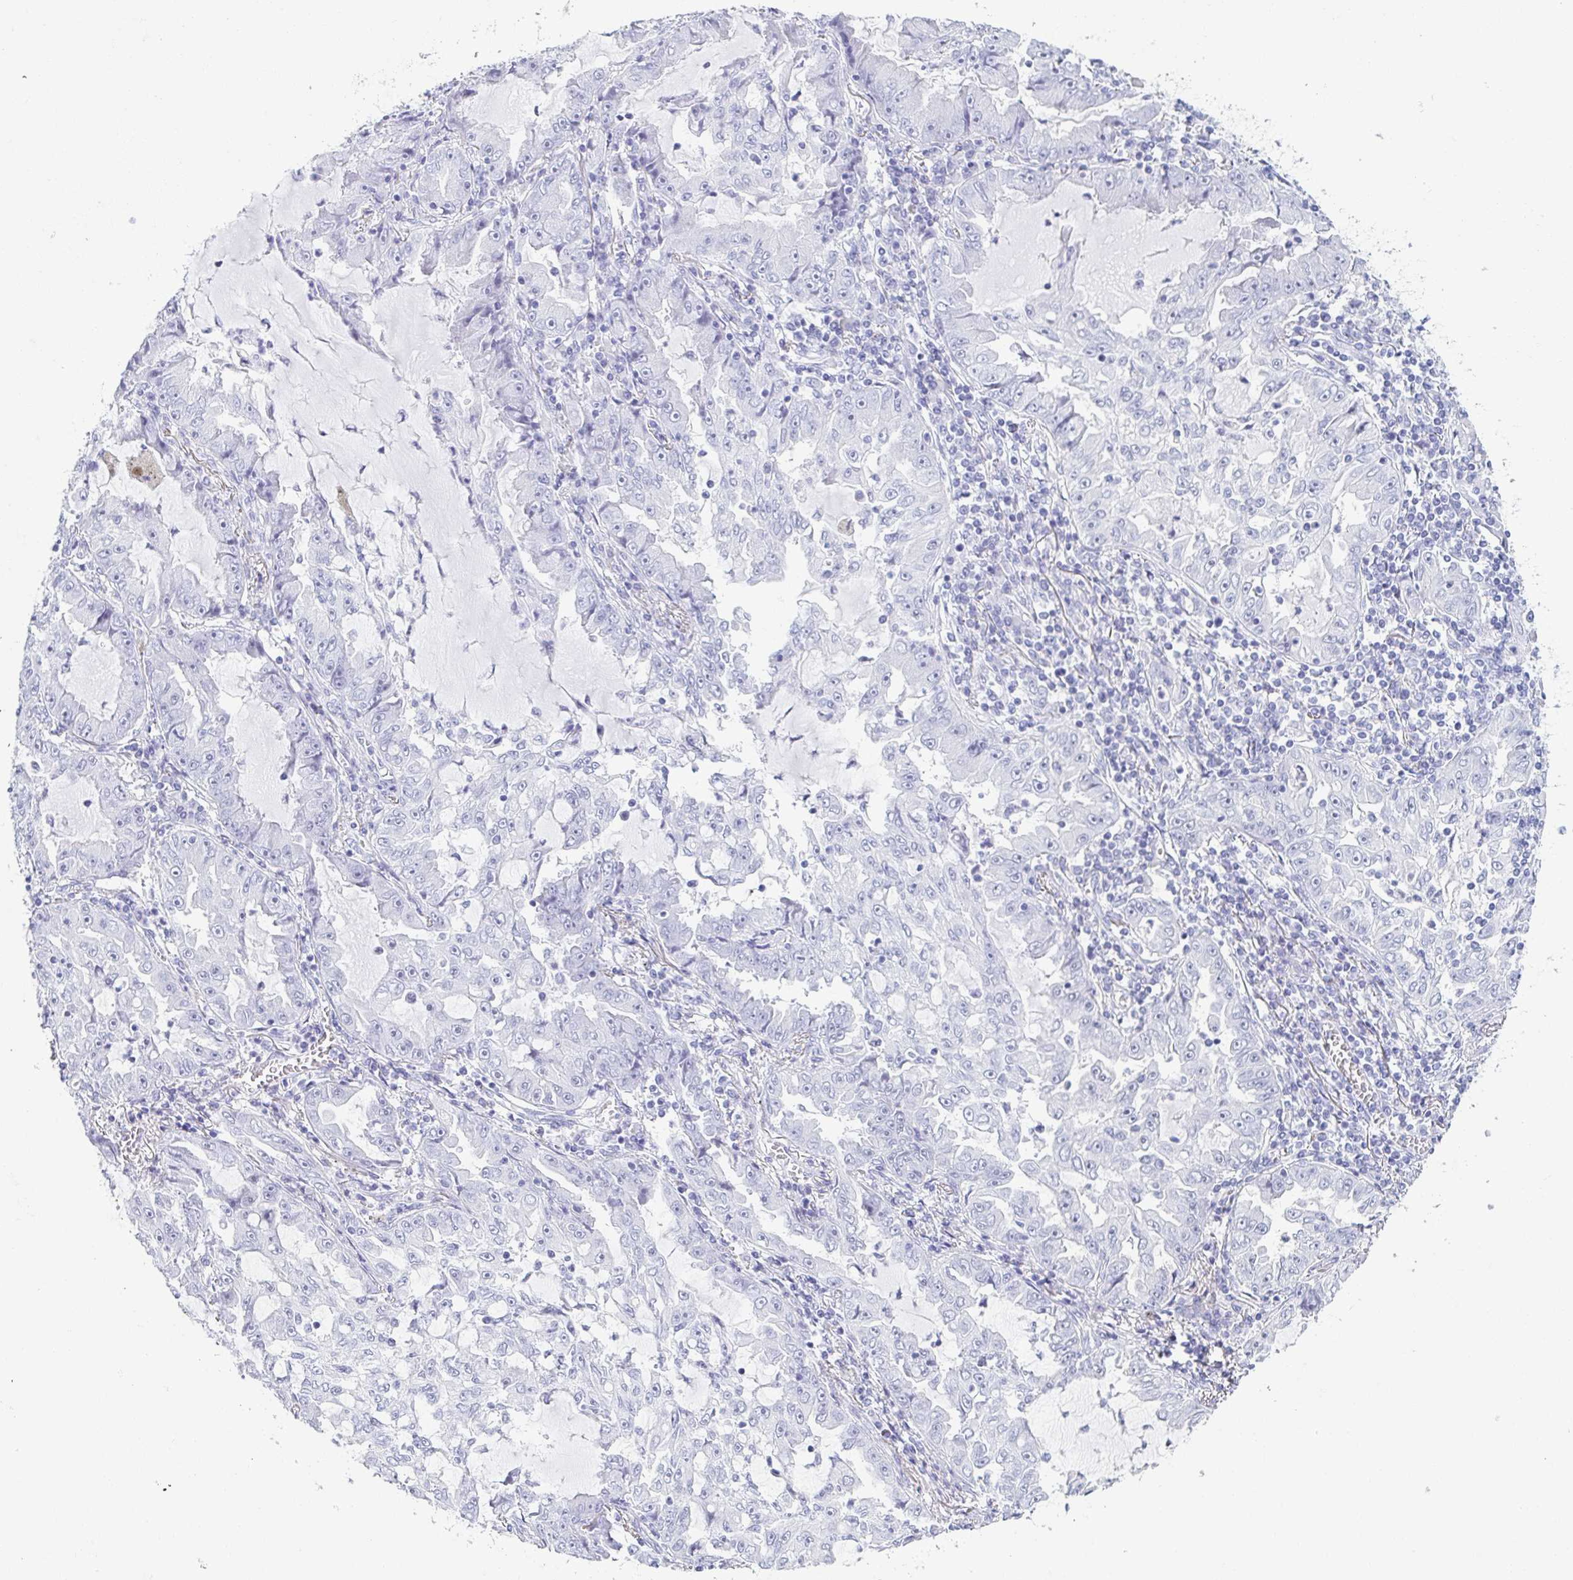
{"staining": {"intensity": "negative", "quantity": "none", "location": "none"}, "tissue": "lung cancer", "cell_type": "Tumor cells", "image_type": "cancer", "snomed": [{"axis": "morphology", "description": "Adenocarcinoma, NOS"}, {"axis": "topography", "description": "Lung"}], "caption": "Human lung cancer stained for a protein using immunohistochemistry (IHC) displays no staining in tumor cells.", "gene": "ZG16B", "patient": {"sex": "female", "age": 52}}